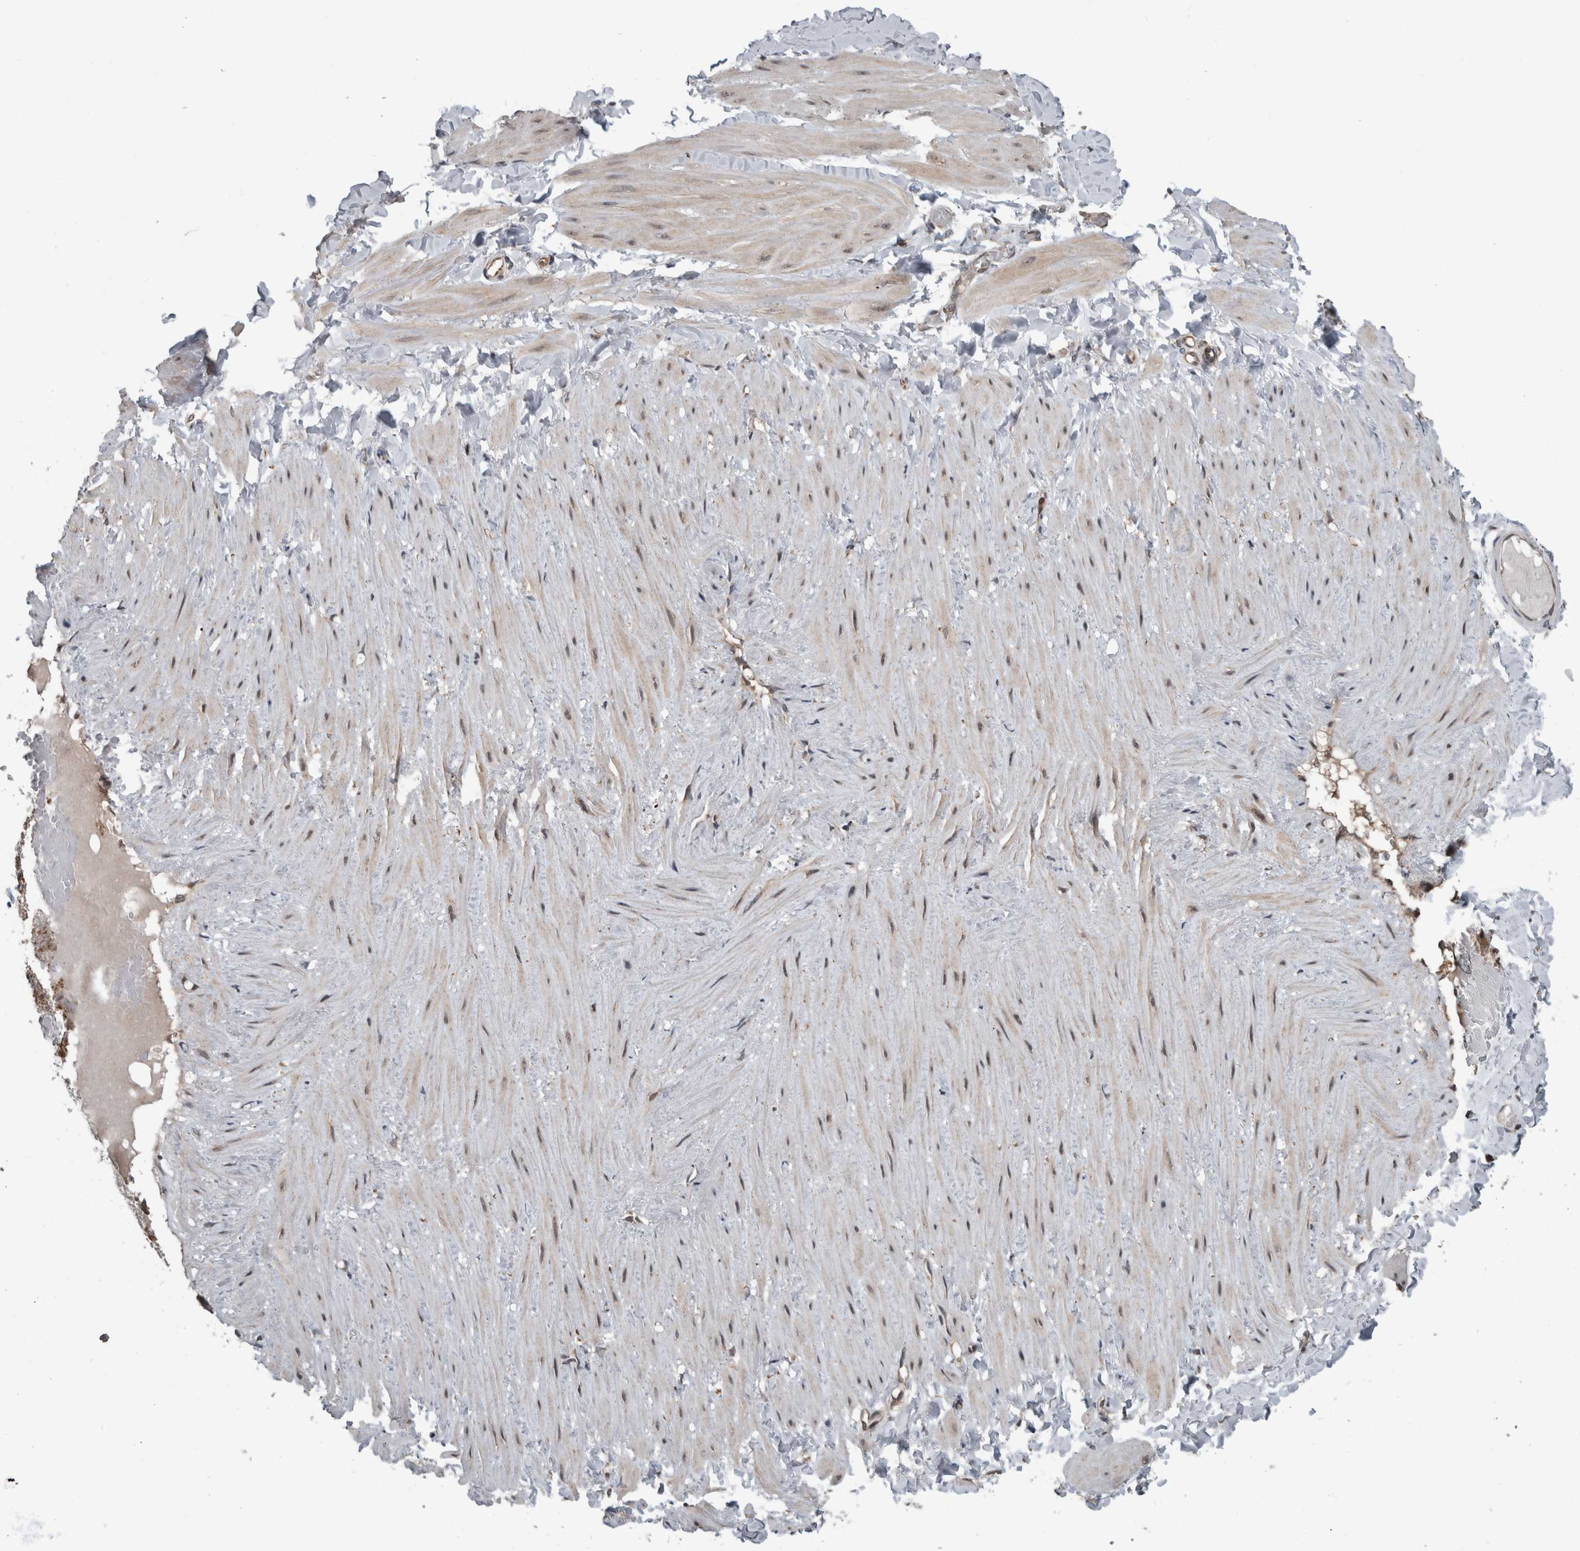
{"staining": {"intensity": "weak", "quantity": "25%-75%", "location": "cytoplasmic/membranous"}, "tissue": "soft tissue", "cell_type": "Fibroblasts", "image_type": "normal", "snomed": [{"axis": "morphology", "description": "Normal tissue, NOS"}, {"axis": "topography", "description": "Adipose tissue"}, {"axis": "topography", "description": "Vascular tissue"}, {"axis": "topography", "description": "Peripheral nerve tissue"}], "caption": "An immunohistochemistry (IHC) photomicrograph of unremarkable tissue is shown. Protein staining in brown highlights weak cytoplasmic/membranous positivity in soft tissue within fibroblasts.", "gene": "ENY2", "patient": {"sex": "male", "age": 25}}